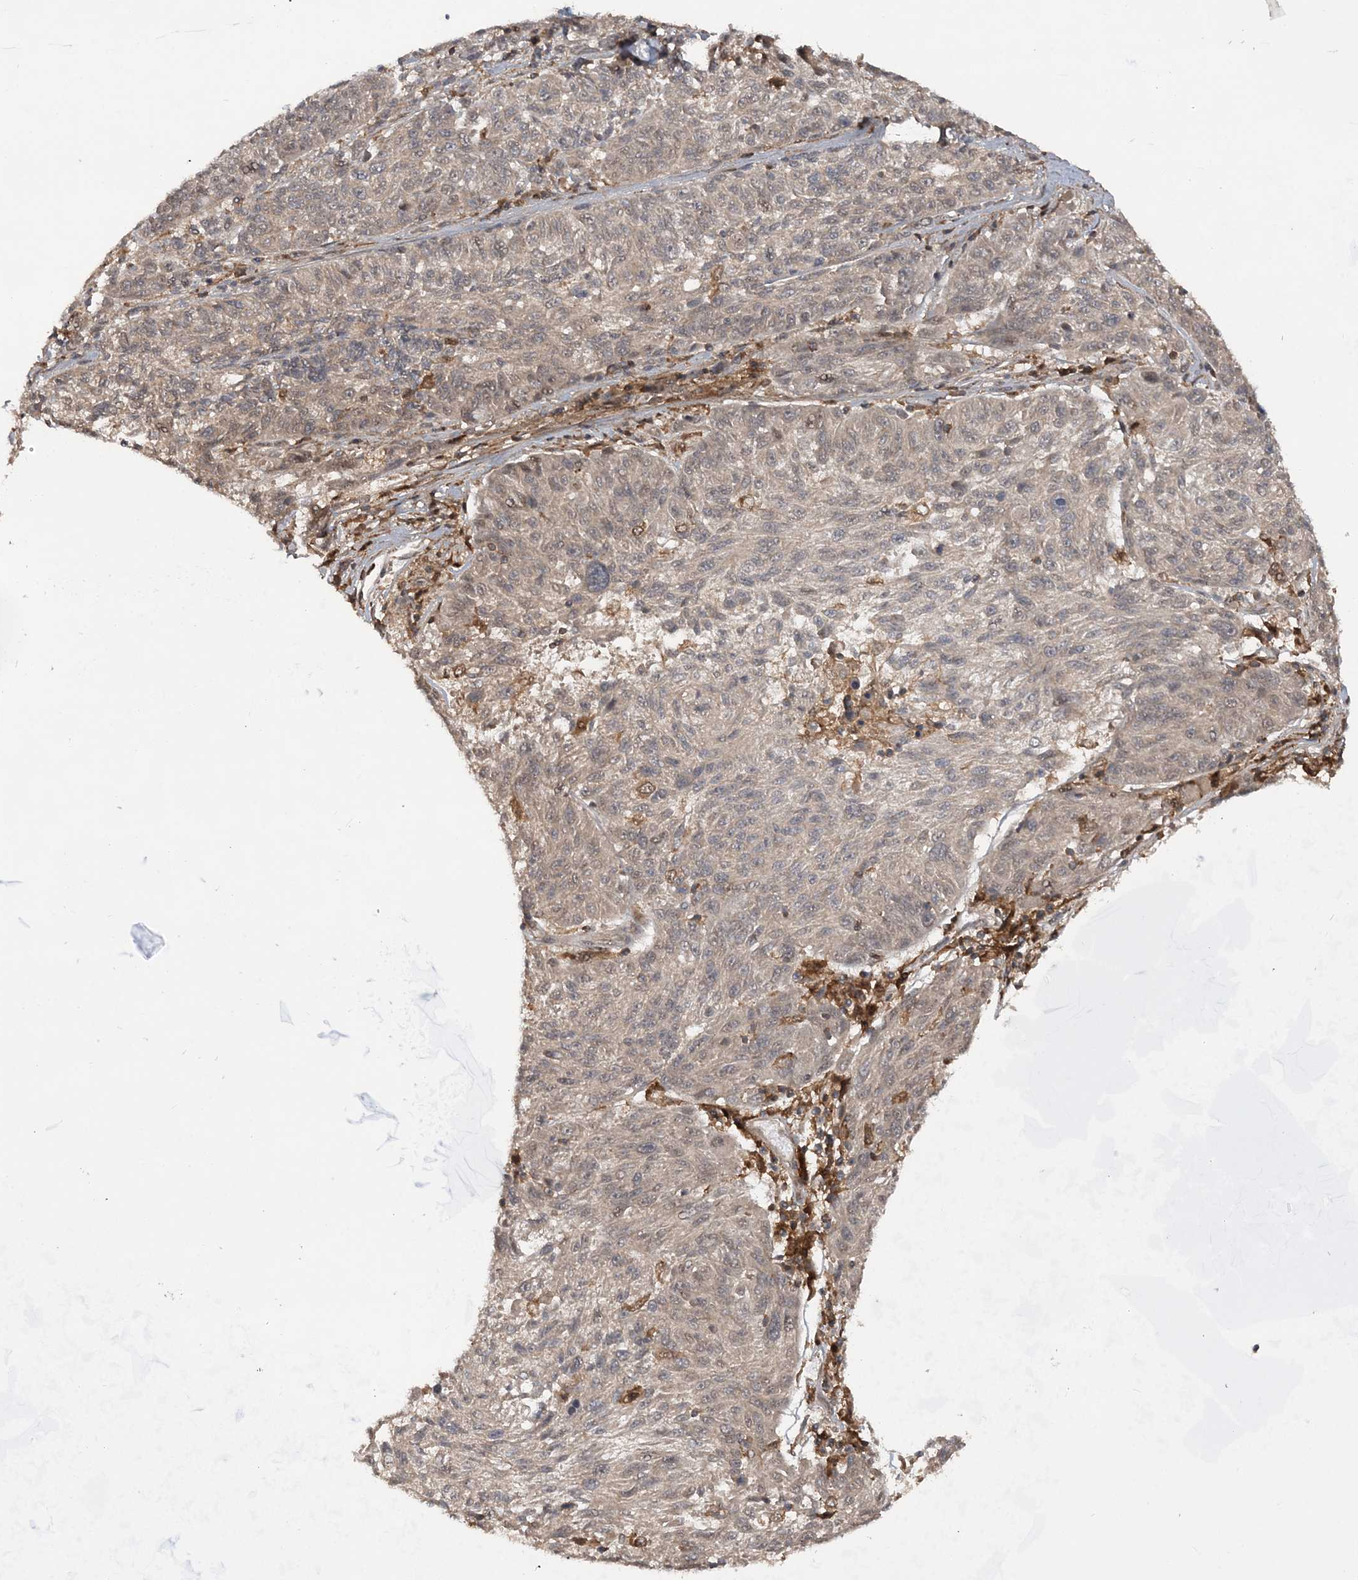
{"staining": {"intensity": "weak", "quantity": "25%-75%", "location": "cytoplasmic/membranous"}, "tissue": "melanoma", "cell_type": "Tumor cells", "image_type": "cancer", "snomed": [{"axis": "morphology", "description": "Malignant melanoma, NOS"}, {"axis": "topography", "description": "Skin"}], "caption": "Human melanoma stained with a protein marker demonstrates weak staining in tumor cells.", "gene": "LACC1", "patient": {"sex": "male", "age": 53}}